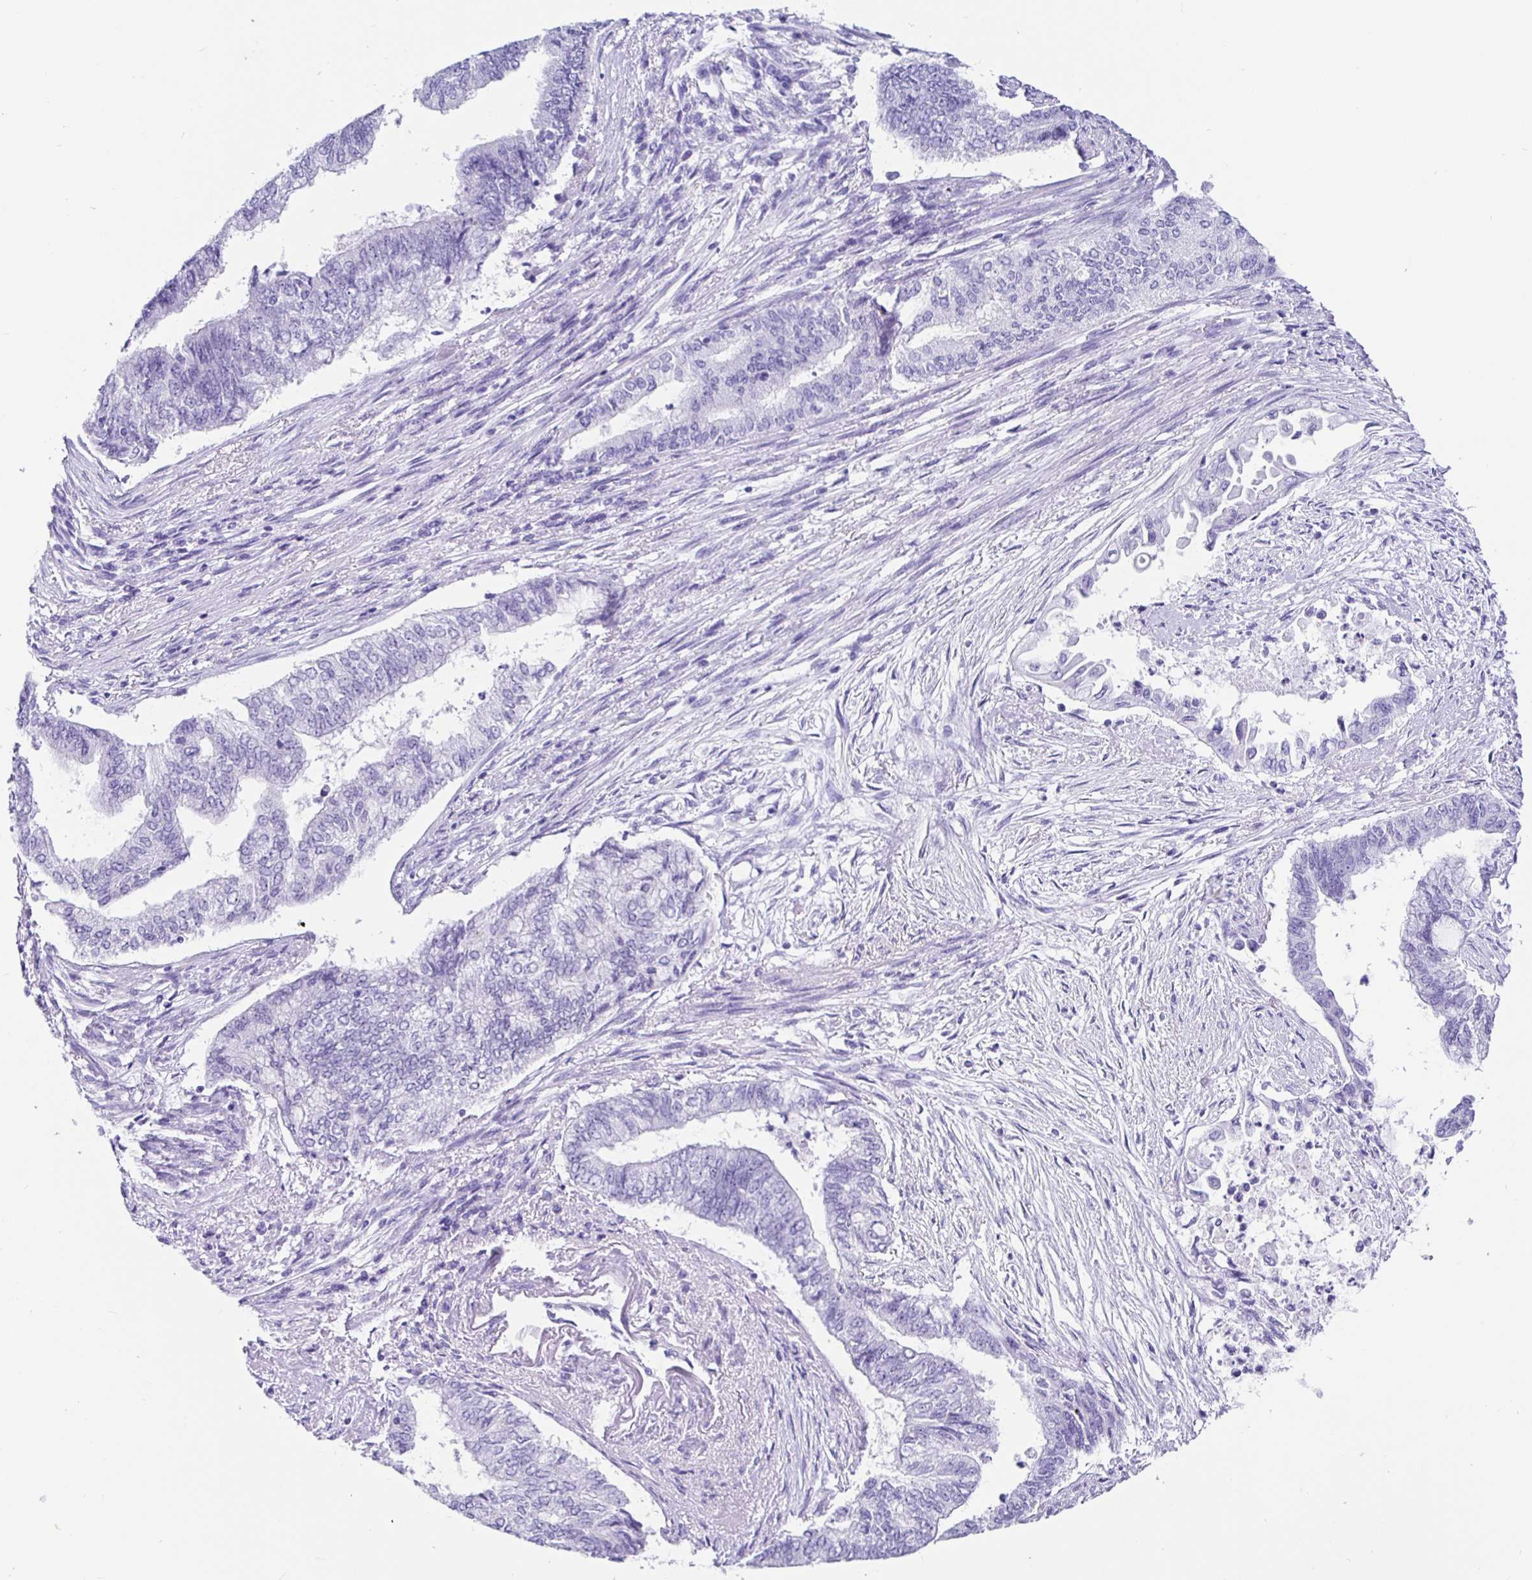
{"staining": {"intensity": "negative", "quantity": "none", "location": "none"}, "tissue": "endometrial cancer", "cell_type": "Tumor cells", "image_type": "cancer", "snomed": [{"axis": "morphology", "description": "Adenocarcinoma, NOS"}, {"axis": "topography", "description": "Endometrium"}], "caption": "Tumor cells are negative for protein expression in human endometrial adenocarcinoma. (DAB immunohistochemistry visualized using brightfield microscopy, high magnification).", "gene": "PRAMEF19", "patient": {"sex": "female", "age": 65}}